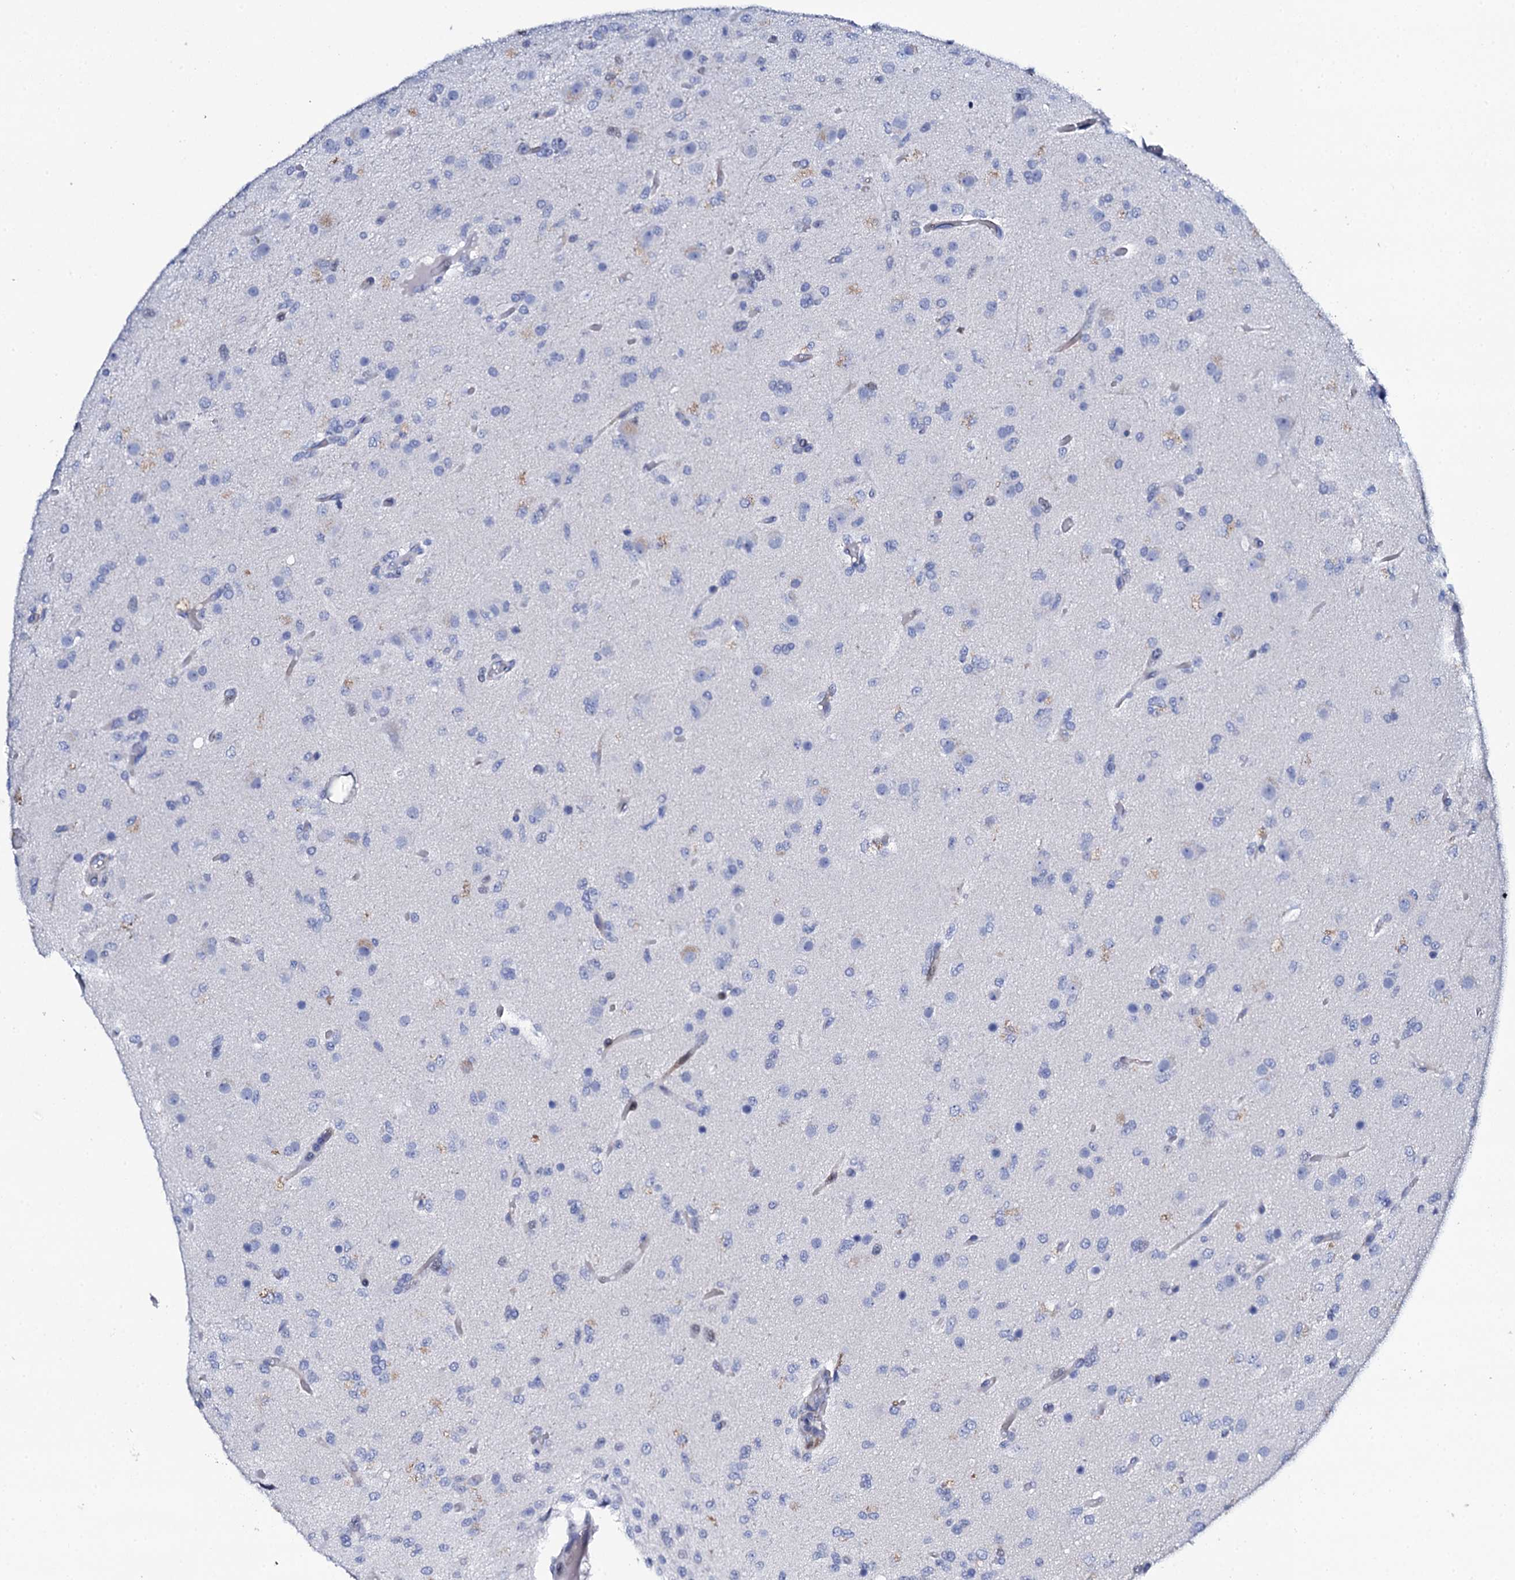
{"staining": {"intensity": "negative", "quantity": "none", "location": "none"}, "tissue": "glioma", "cell_type": "Tumor cells", "image_type": "cancer", "snomed": [{"axis": "morphology", "description": "Glioma, malignant, High grade"}, {"axis": "topography", "description": "Brain"}], "caption": "High magnification brightfield microscopy of glioma stained with DAB (brown) and counterstained with hematoxylin (blue): tumor cells show no significant positivity.", "gene": "NUDT13", "patient": {"sex": "female", "age": 74}}